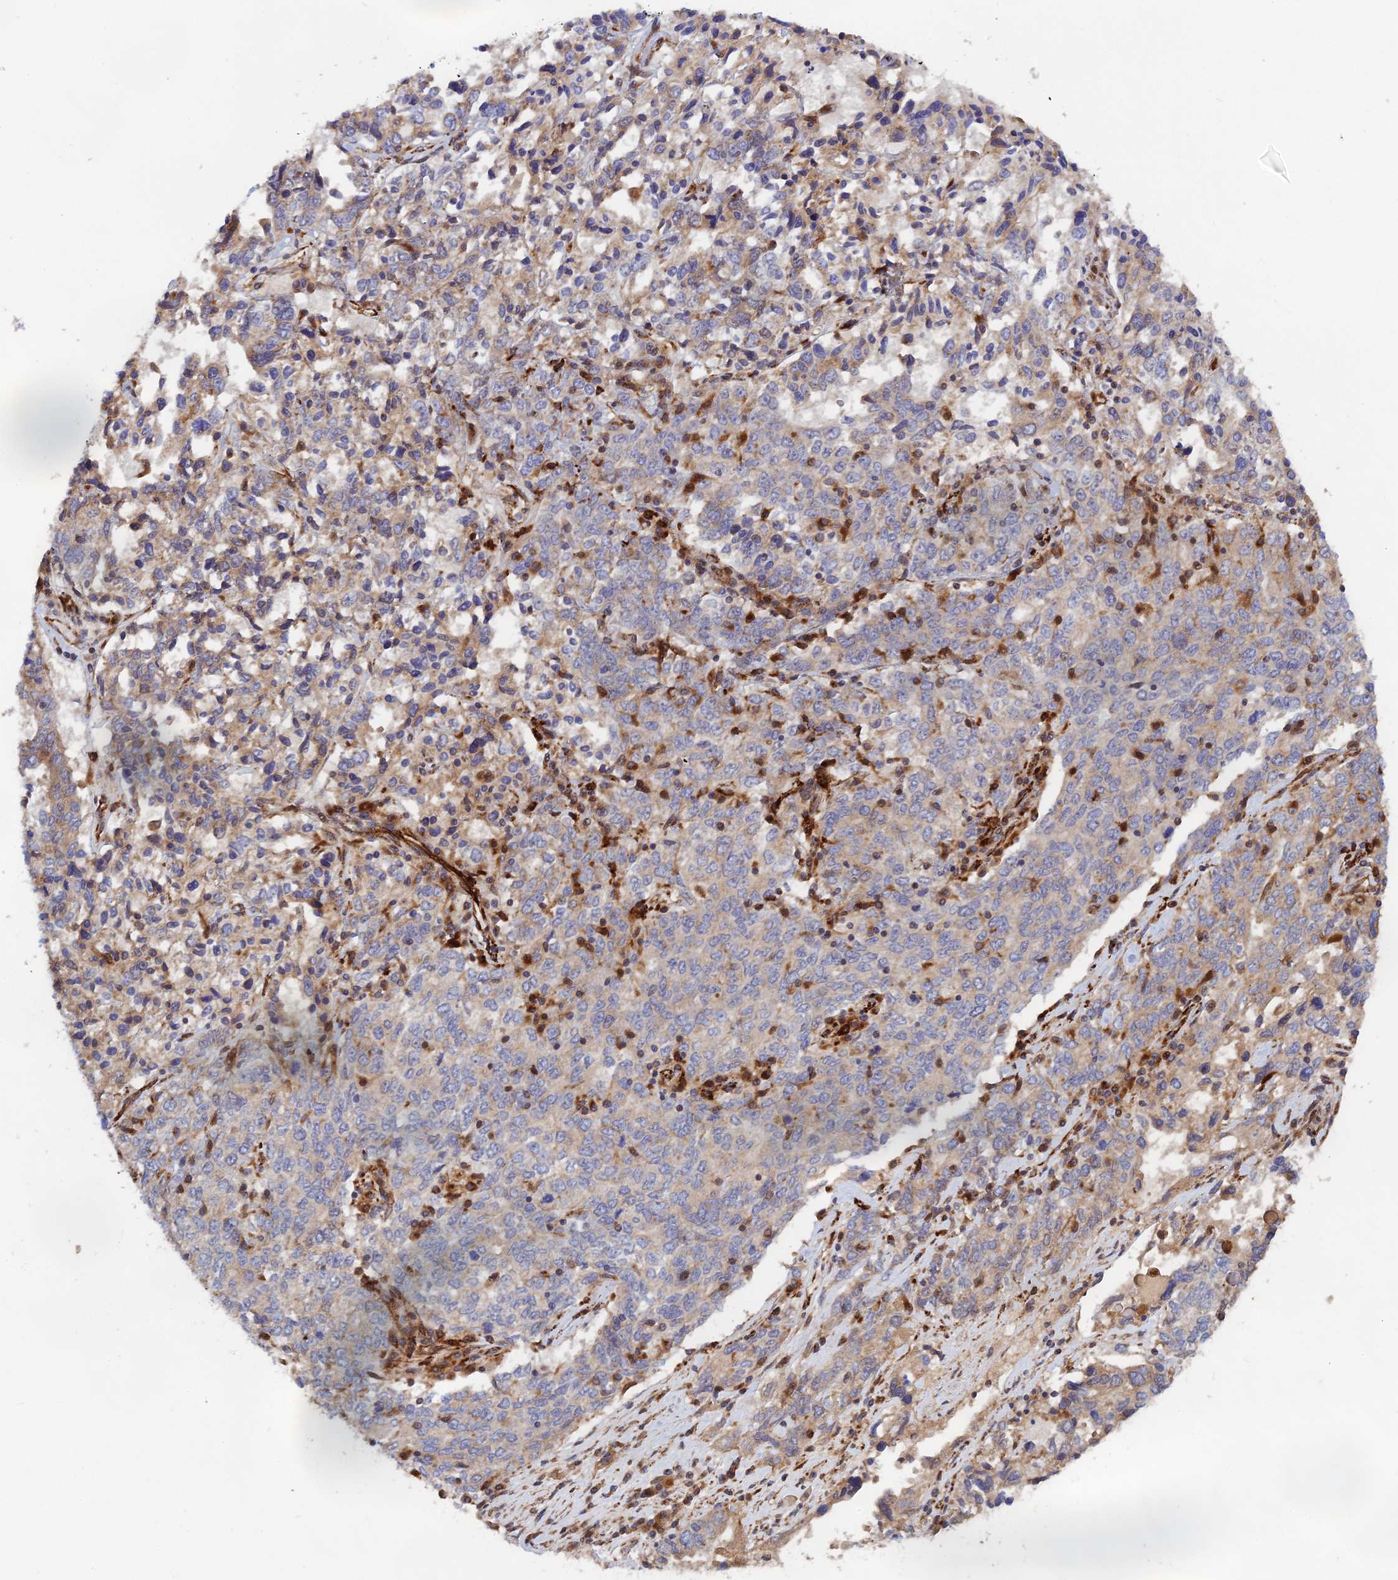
{"staining": {"intensity": "weak", "quantity": "25%-75%", "location": "cytoplasmic/membranous"}, "tissue": "ovarian cancer", "cell_type": "Tumor cells", "image_type": "cancer", "snomed": [{"axis": "morphology", "description": "Carcinoma, endometroid"}, {"axis": "topography", "description": "Ovary"}], "caption": "Ovarian endometroid carcinoma stained with DAB immunohistochemistry shows low levels of weak cytoplasmic/membranous positivity in approximately 25%-75% of tumor cells.", "gene": "PPP2R3C", "patient": {"sex": "female", "age": 62}}